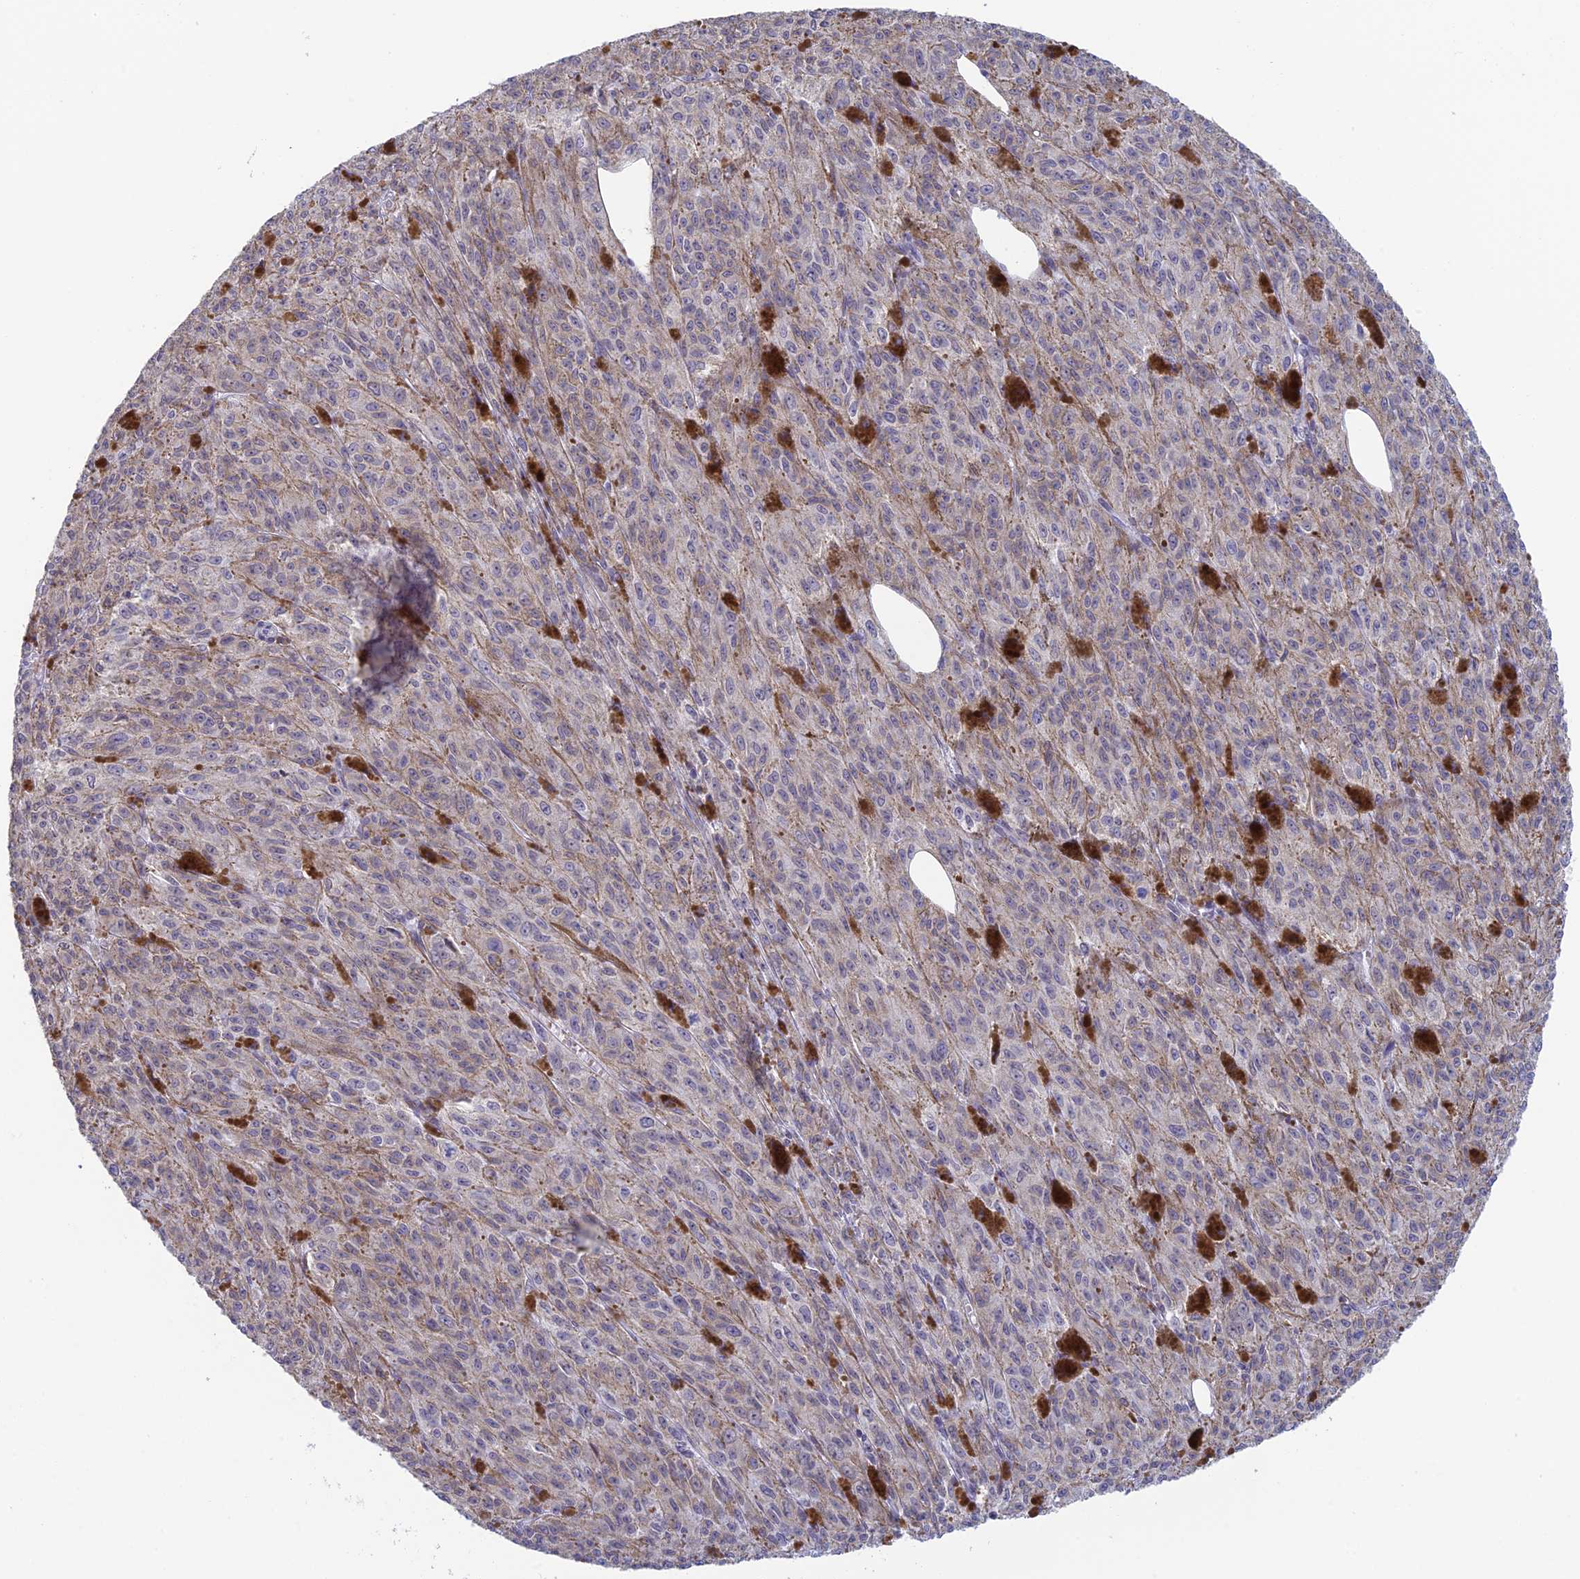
{"staining": {"intensity": "weak", "quantity": "25%-75%", "location": "cytoplasmic/membranous"}, "tissue": "melanoma", "cell_type": "Tumor cells", "image_type": "cancer", "snomed": [{"axis": "morphology", "description": "Malignant melanoma, NOS"}, {"axis": "topography", "description": "Skin"}], "caption": "This photomicrograph displays malignant melanoma stained with immunohistochemistry to label a protein in brown. The cytoplasmic/membranous of tumor cells show weak positivity for the protein. Nuclei are counter-stained blue.", "gene": "REXO5", "patient": {"sex": "female", "age": 52}}